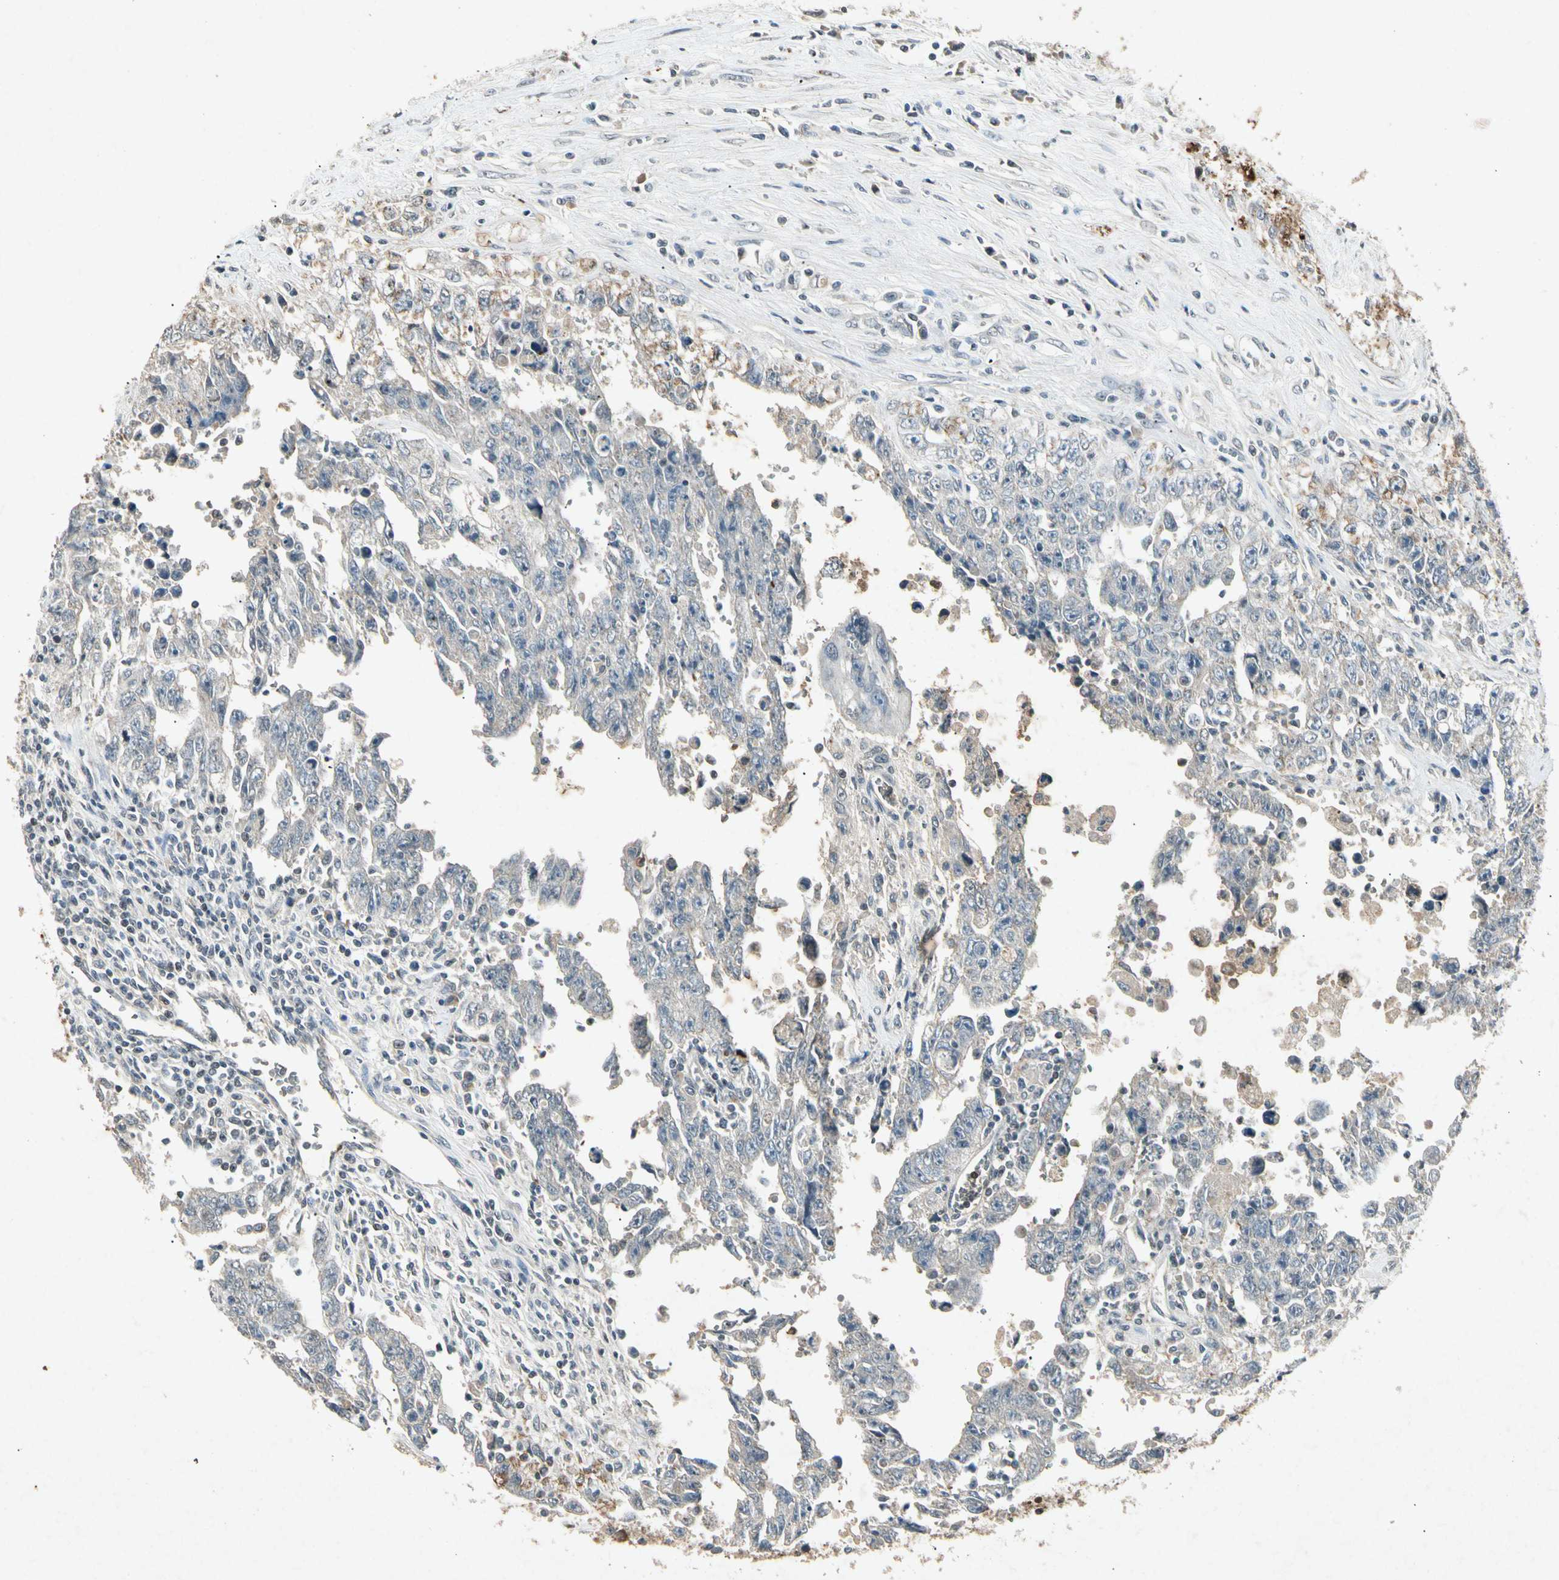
{"staining": {"intensity": "weak", "quantity": "25%-75%", "location": "cytoplasmic/membranous"}, "tissue": "testis cancer", "cell_type": "Tumor cells", "image_type": "cancer", "snomed": [{"axis": "morphology", "description": "Carcinoma, Embryonal, NOS"}, {"axis": "topography", "description": "Testis"}], "caption": "Immunohistochemistry histopathology image of neoplastic tissue: testis embryonal carcinoma stained using immunohistochemistry displays low levels of weak protein expression localized specifically in the cytoplasmic/membranous of tumor cells, appearing as a cytoplasmic/membranous brown color.", "gene": "CP", "patient": {"sex": "male", "age": 28}}